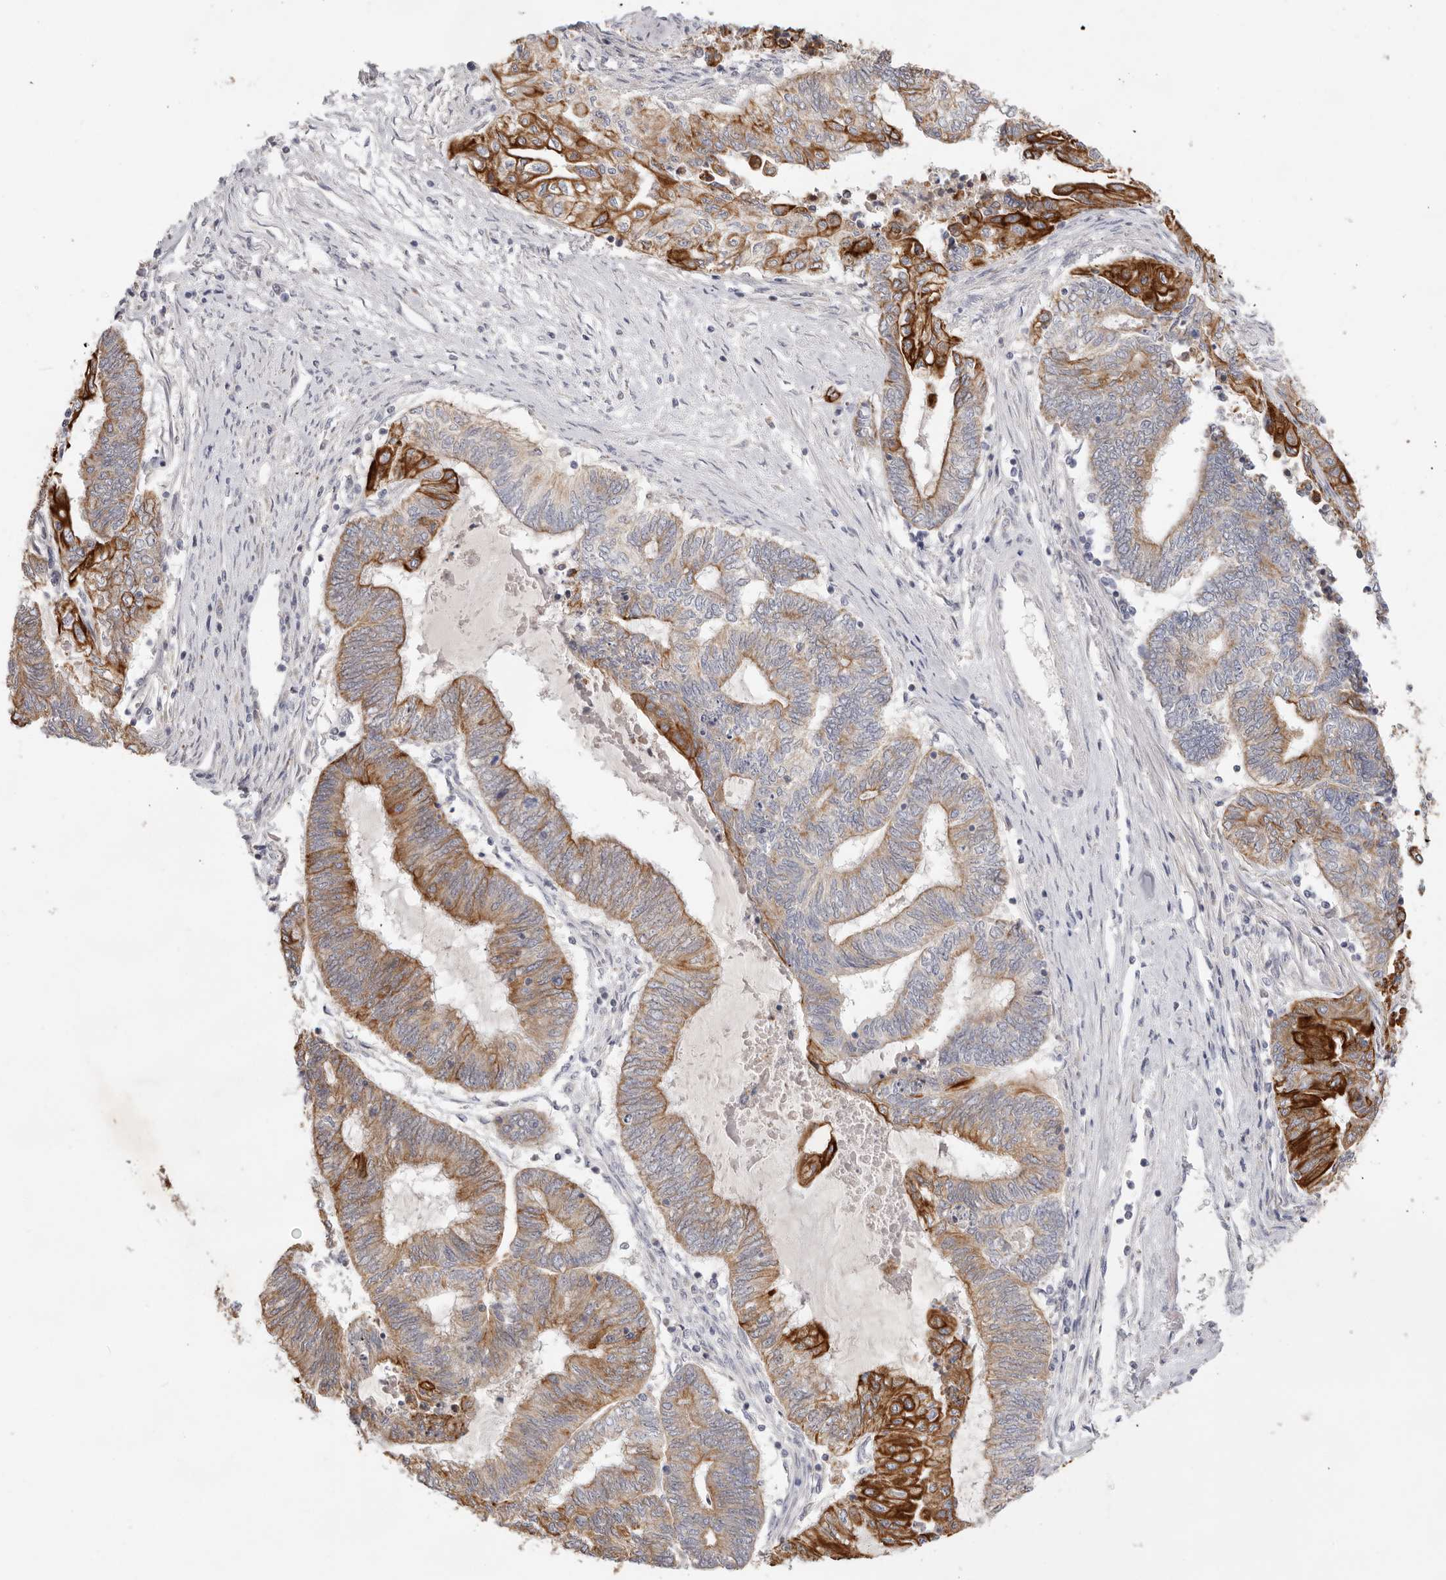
{"staining": {"intensity": "strong", "quantity": "25%-75%", "location": "cytoplasmic/membranous"}, "tissue": "endometrial cancer", "cell_type": "Tumor cells", "image_type": "cancer", "snomed": [{"axis": "morphology", "description": "Adenocarcinoma, NOS"}, {"axis": "topography", "description": "Uterus"}, {"axis": "topography", "description": "Endometrium"}], "caption": "Immunohistochemical staining of endometrial cancer (adenocarcinoma) exhibits strong cytoplasmic/membranous protein positivity in about 25%-75% of tumor cells.", "gene": "USH1C", "patient": {"sex": "female", "age": 70}}